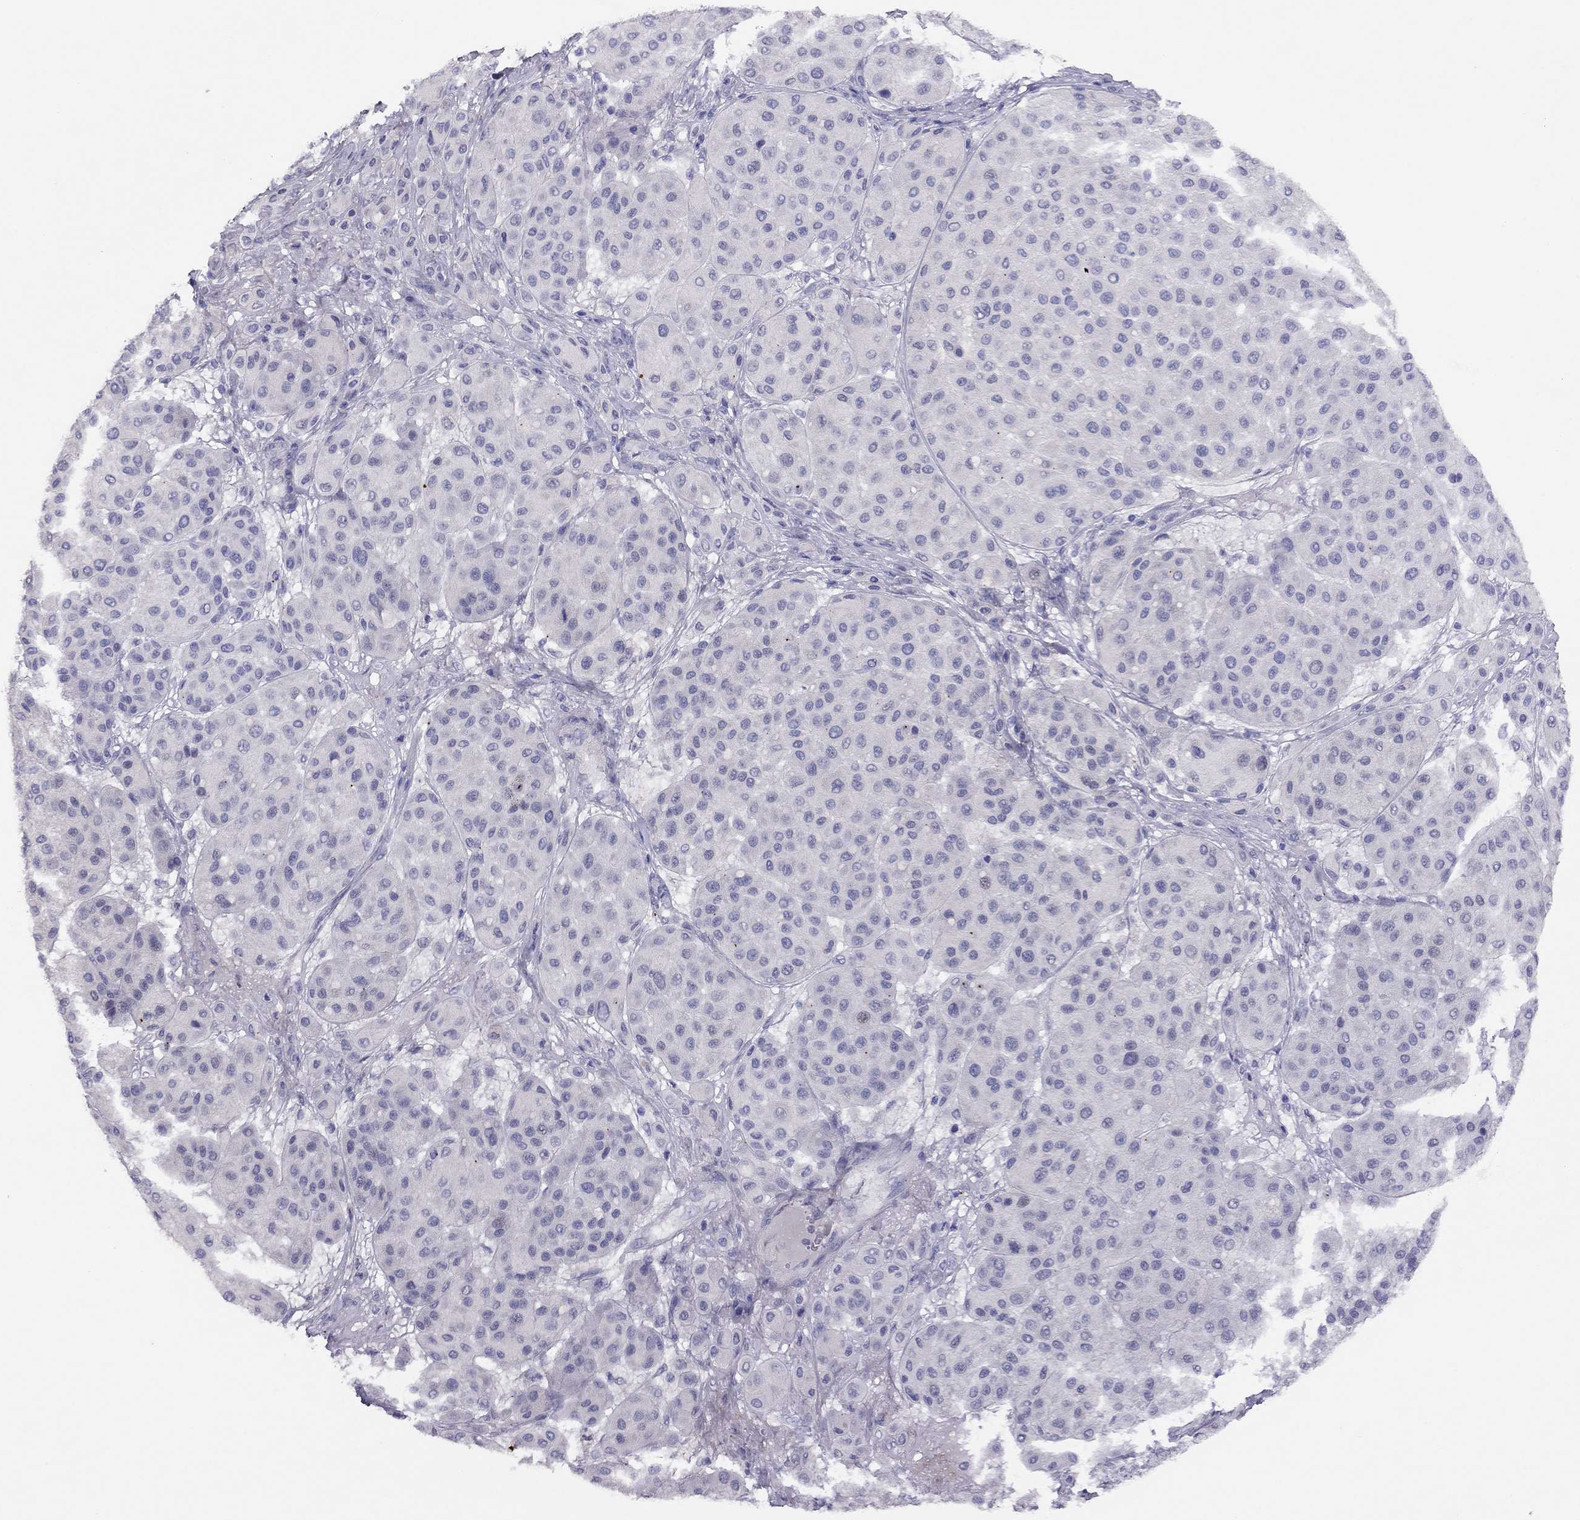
{"staining": {"intensity": "negative", "quantity": "none", "location": "none"}, "tissue": "melanoma", "cell_type": "Tumor cells", "image_type": "cancer", "snomed": [{"axis": "morphology", "description": "Malignant melanoma, Metastatic site"}, {"axis": "topography", "description": "Smooth muscle"}], "caption": "Immunohistochemistry histopathology image of malignant melanoma (metastatic site) stained for a protein (brown), which demonstrates no positivity in tumor cells.", "gene": "LRIT2", "patient": {"sex": "male", "age": 41}}